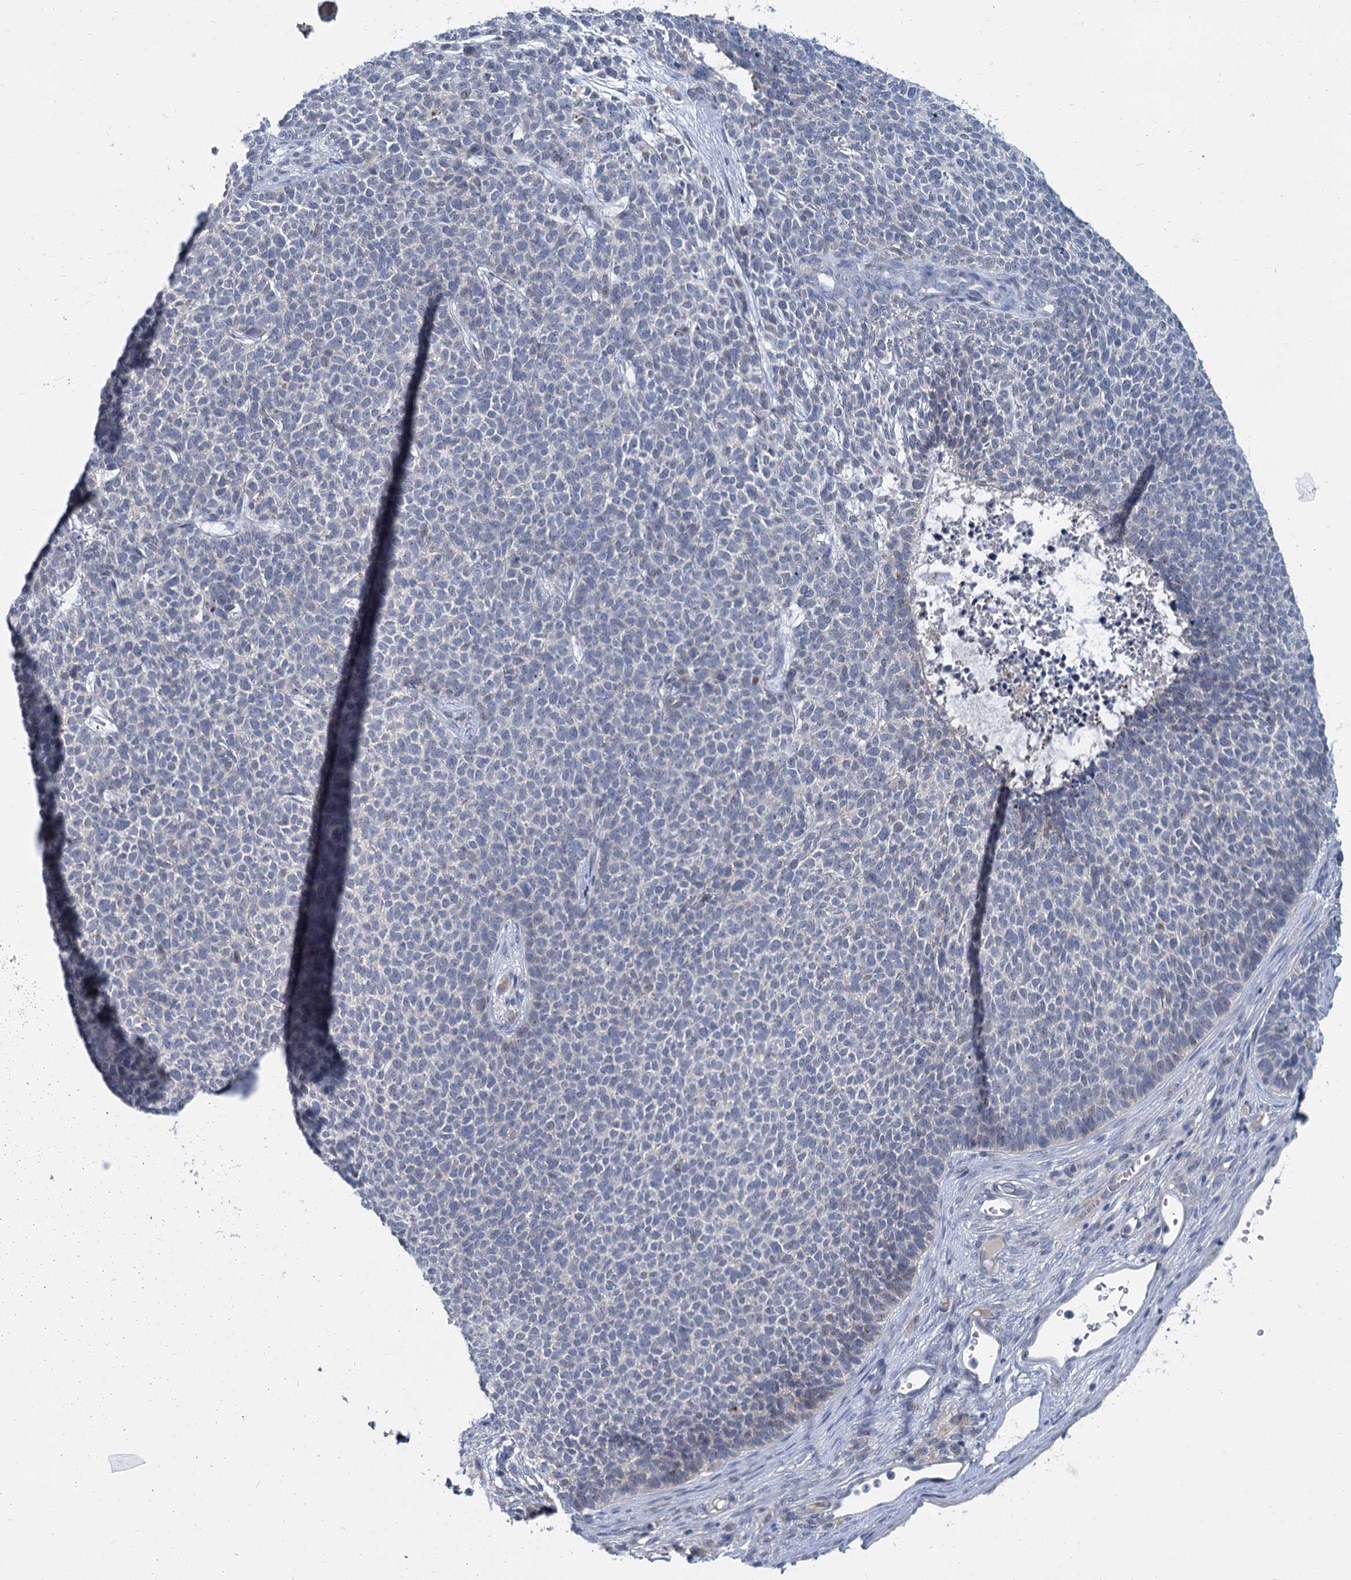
{"staining": {"intensity": "negative", "quantity": "none", "location": "none"}, "tissue": "skin cancer", "cell_type": "Tumor cells", "image_type": "cancer", "snomed": [{"axis": "morphology", "description": "Basal cell carcinoma"}, {"axis": "topography", "description": "Skin"}], "caption": "Tumor cells show no significant protein expression in skin cancer (basal cell carcinoma). (DAB (3,3'-diaminobenzidine) immunohistochemistry (IHC) visualized using brightfield microscopy, high magnification).", "gene": "ACRBP", "patient": {"sex": "female", "age": 84}}